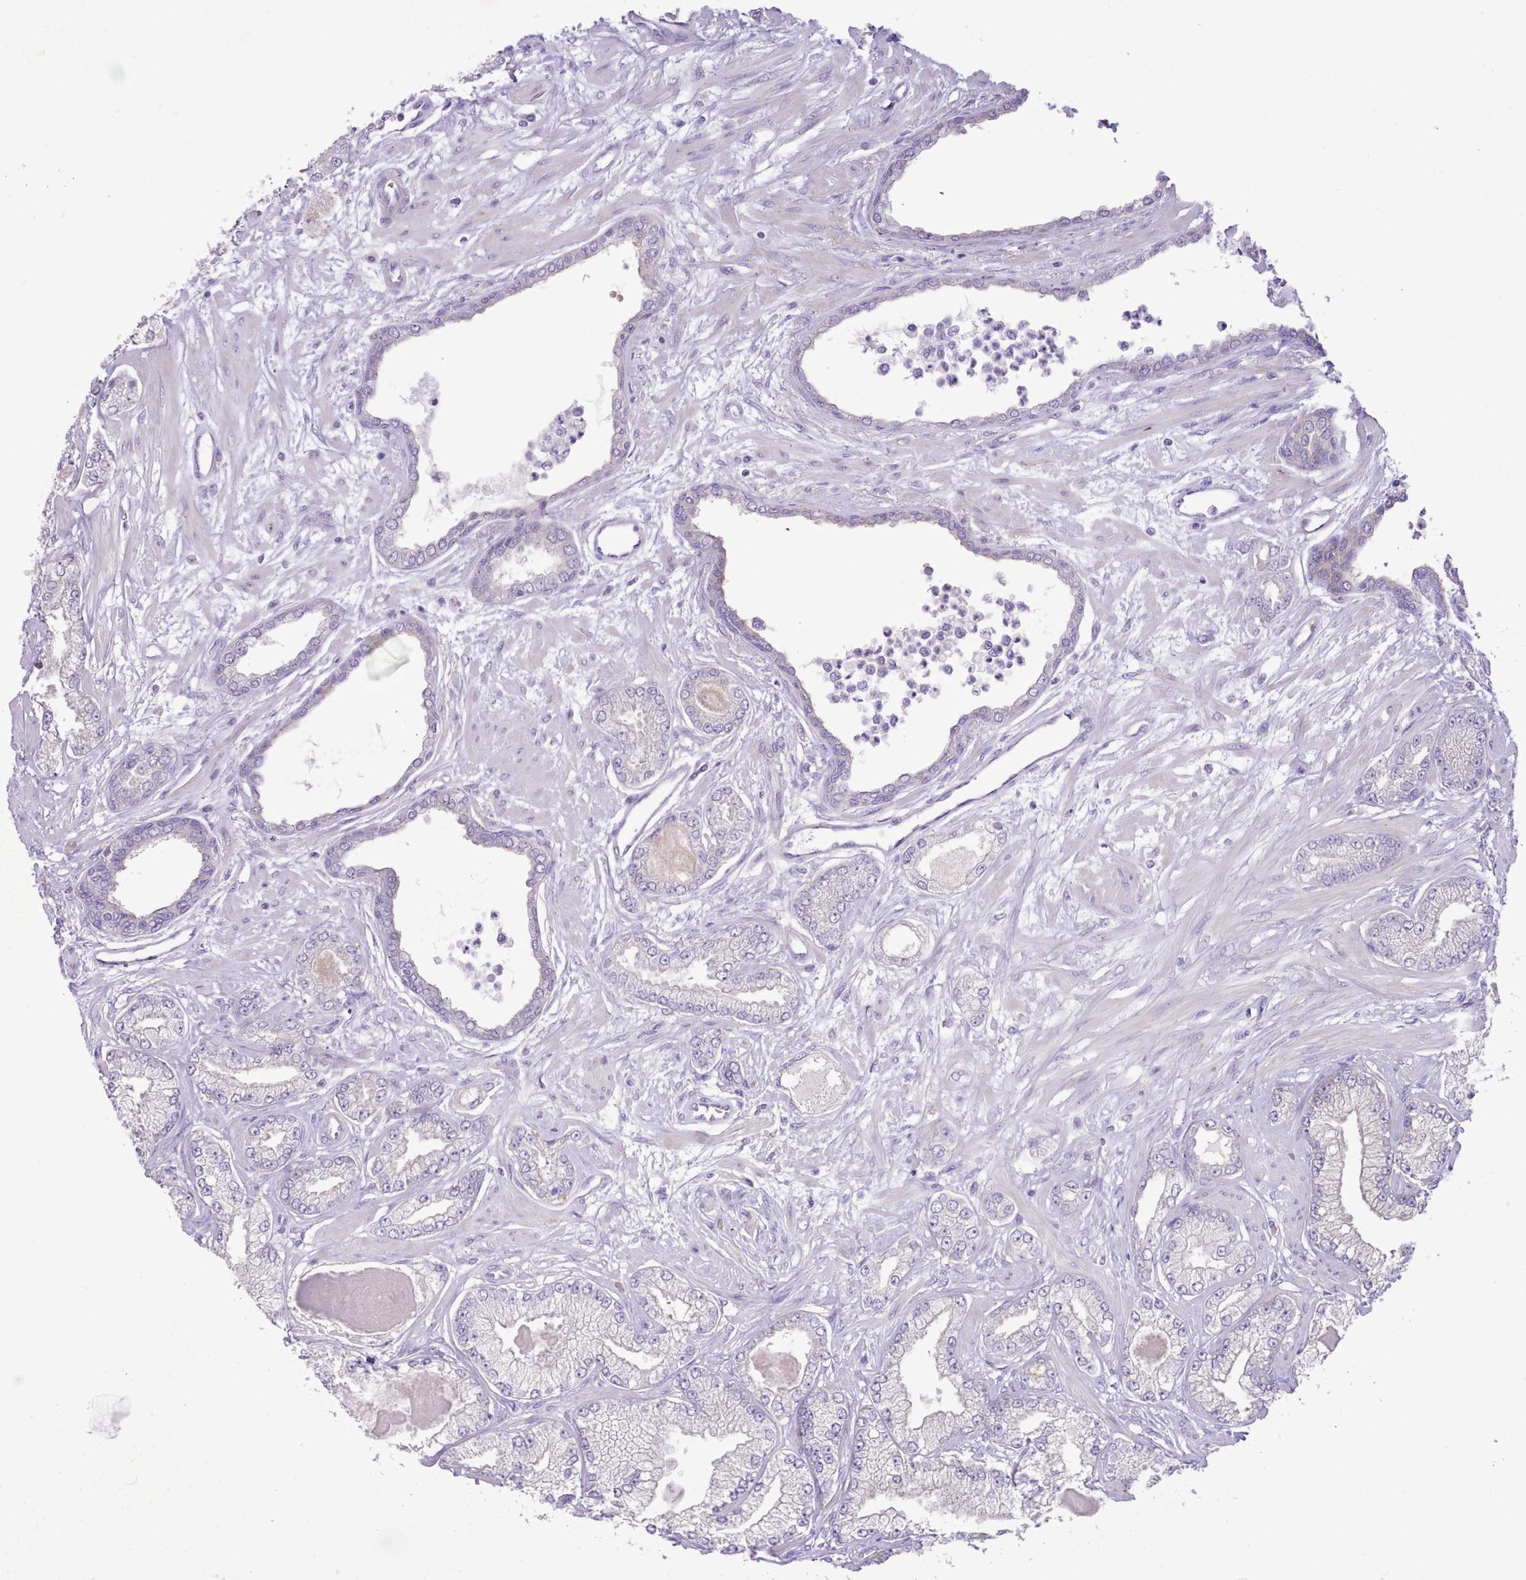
{"staining": {"intensity": "negative", "quantity": "none", "location": "none"}, "tissue": "prostate cancer", "cell_type": "Tumor cells", "image_type": "cancer", "snomed": [{"axis": "morphology", "description": "Adenocarcinoma, Low grade"}, {"axis": "topography", "description": "Prostate"}], "caption": "This is an immunohistochemistry histopathology image of human prostate low-grade adenocarcinoma. There is no positivity in tumor cells.", "gene": "MDFI", "patient": {"sex": "male", "age": 64}}